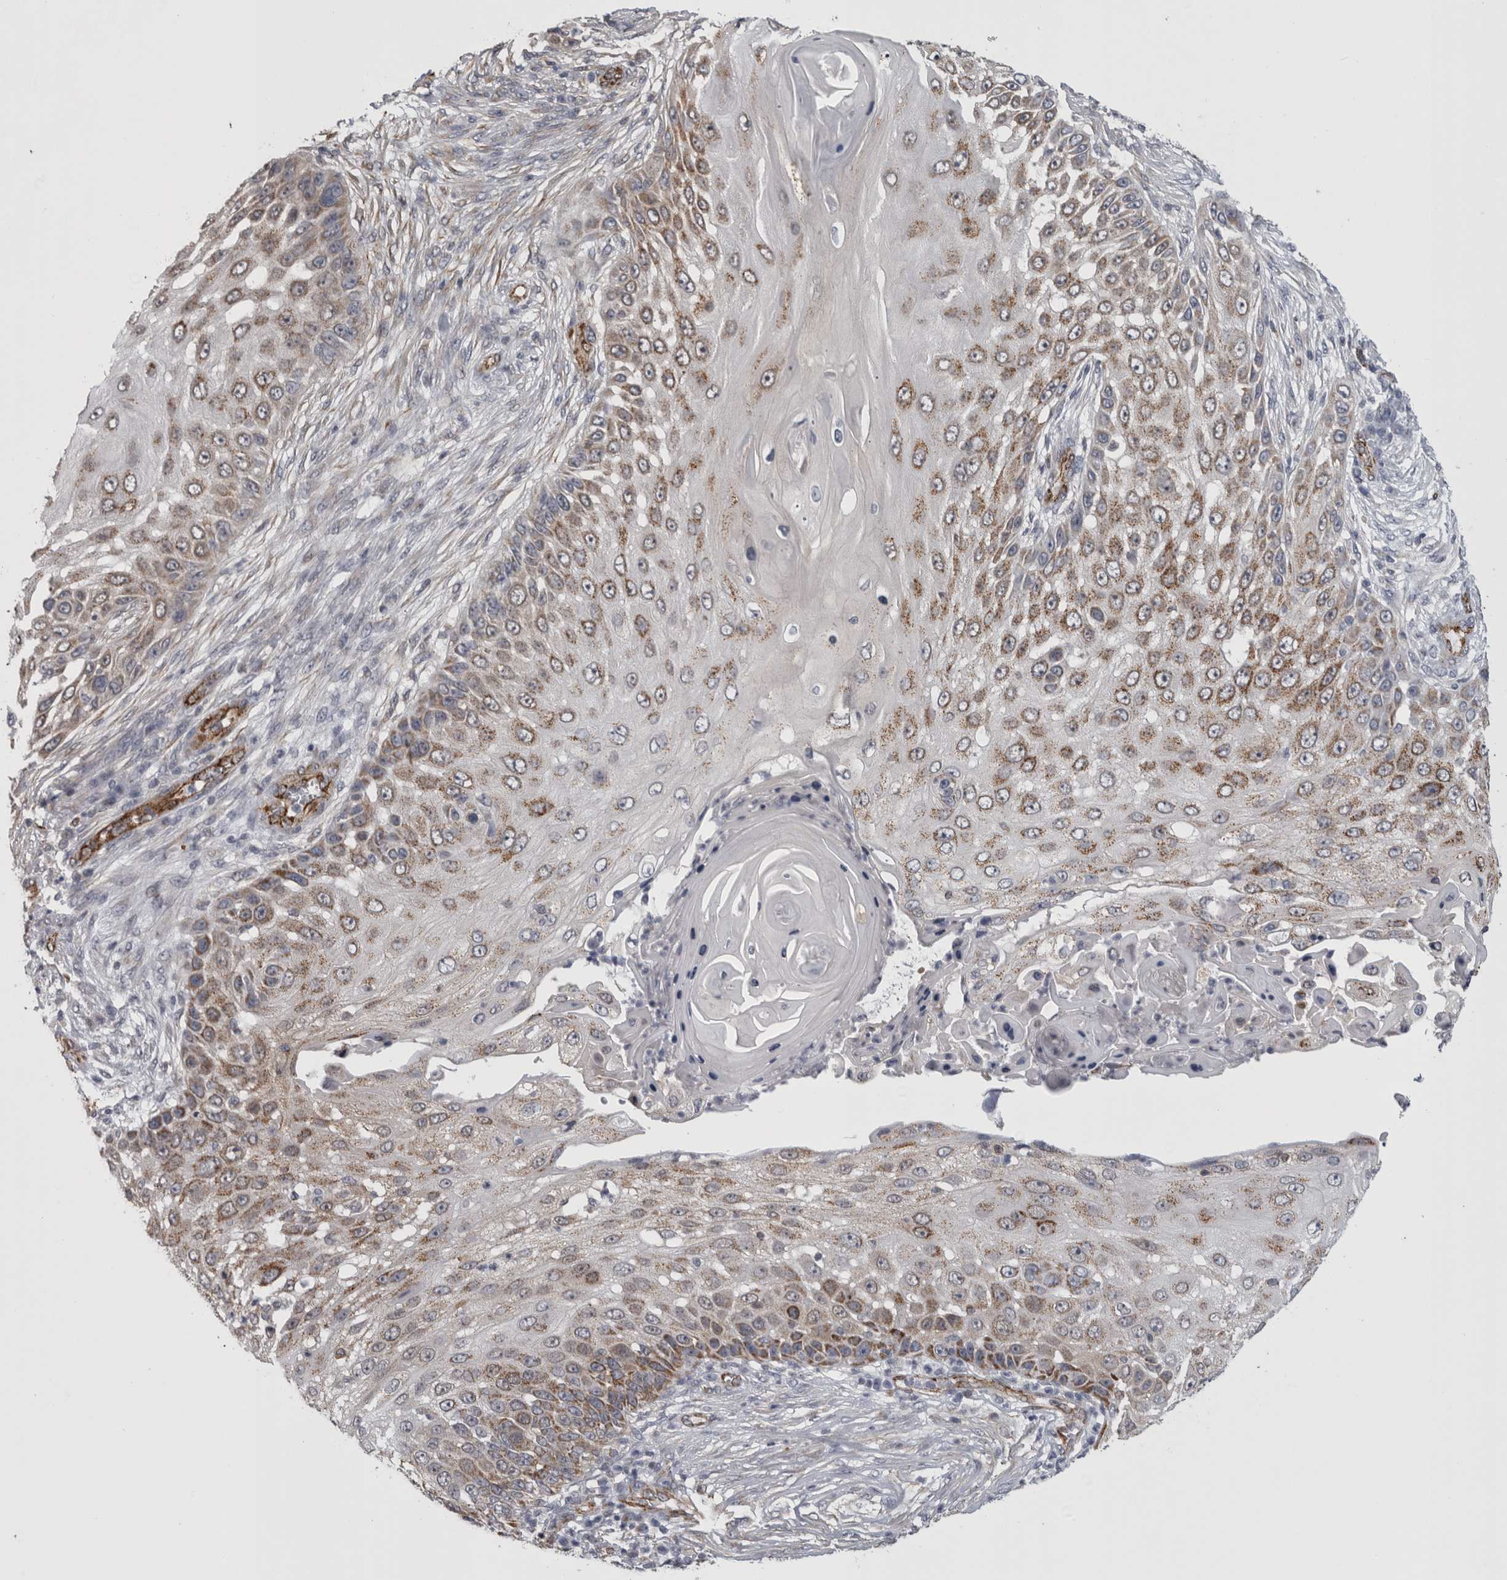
{"staining": {"intensity": "moderate", "quantity": ">75%", "location": "cytoplasmic/membranous"}, "tissue": "skin cancer", "cell_type": "Tumor cells", "image_type": "cancer", "snomed": [{"axis": "morphology", "description": "Squamous cell carcinoma, NOS"}, {"axis": "topography", "description": "Skin"}], "caption": "The immunohistochemical stain highlights moderate cytoplasmic/membranous positivity in tumor cells of squamous cell carcinoma (skin) tissue.", "gene": "ACOT7", "patient": {"sex": "female", "age": 44}}